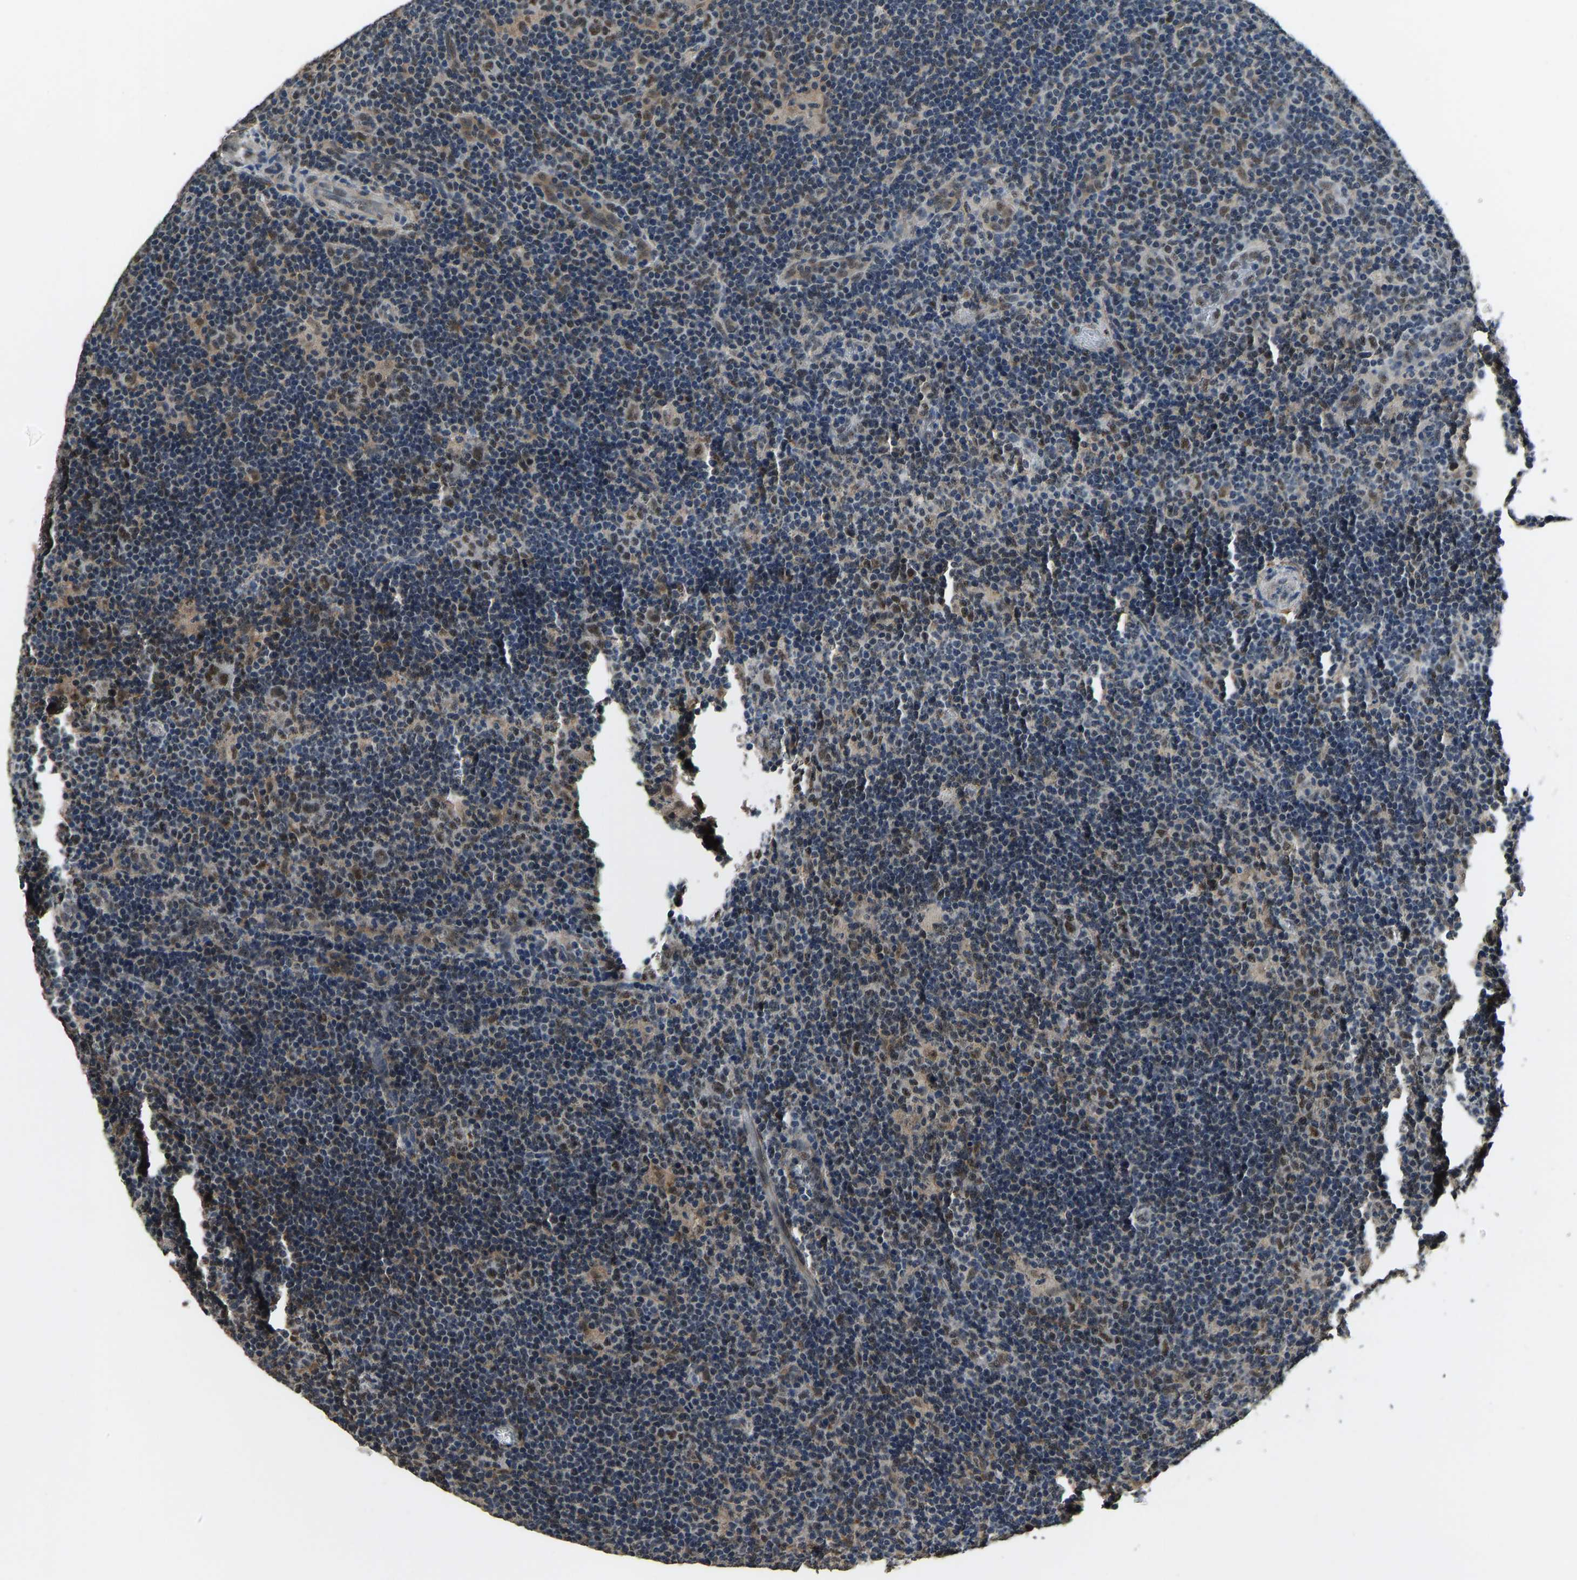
{"staining": {"intensity": "weak", "quantity": ">75%", "location": "nuclear"}, "tissue": "lymphoma", "cell_type": "Tumor cells", "image_type": "cancer", "snomed": [{"axis": "morphology", "description": "Hodgkin's disease, NOS"}, {"axis": "topography", "description": "Lymph node"}], "caption": "Immunohistochemistry micrograph of human lymphoma stained for a protein (brown), which displays low levels of weak nuclear expression in approximately >75% of tumor cells.", "gene": "TOX4", "patient": {"sex": "female", "age": 57}}